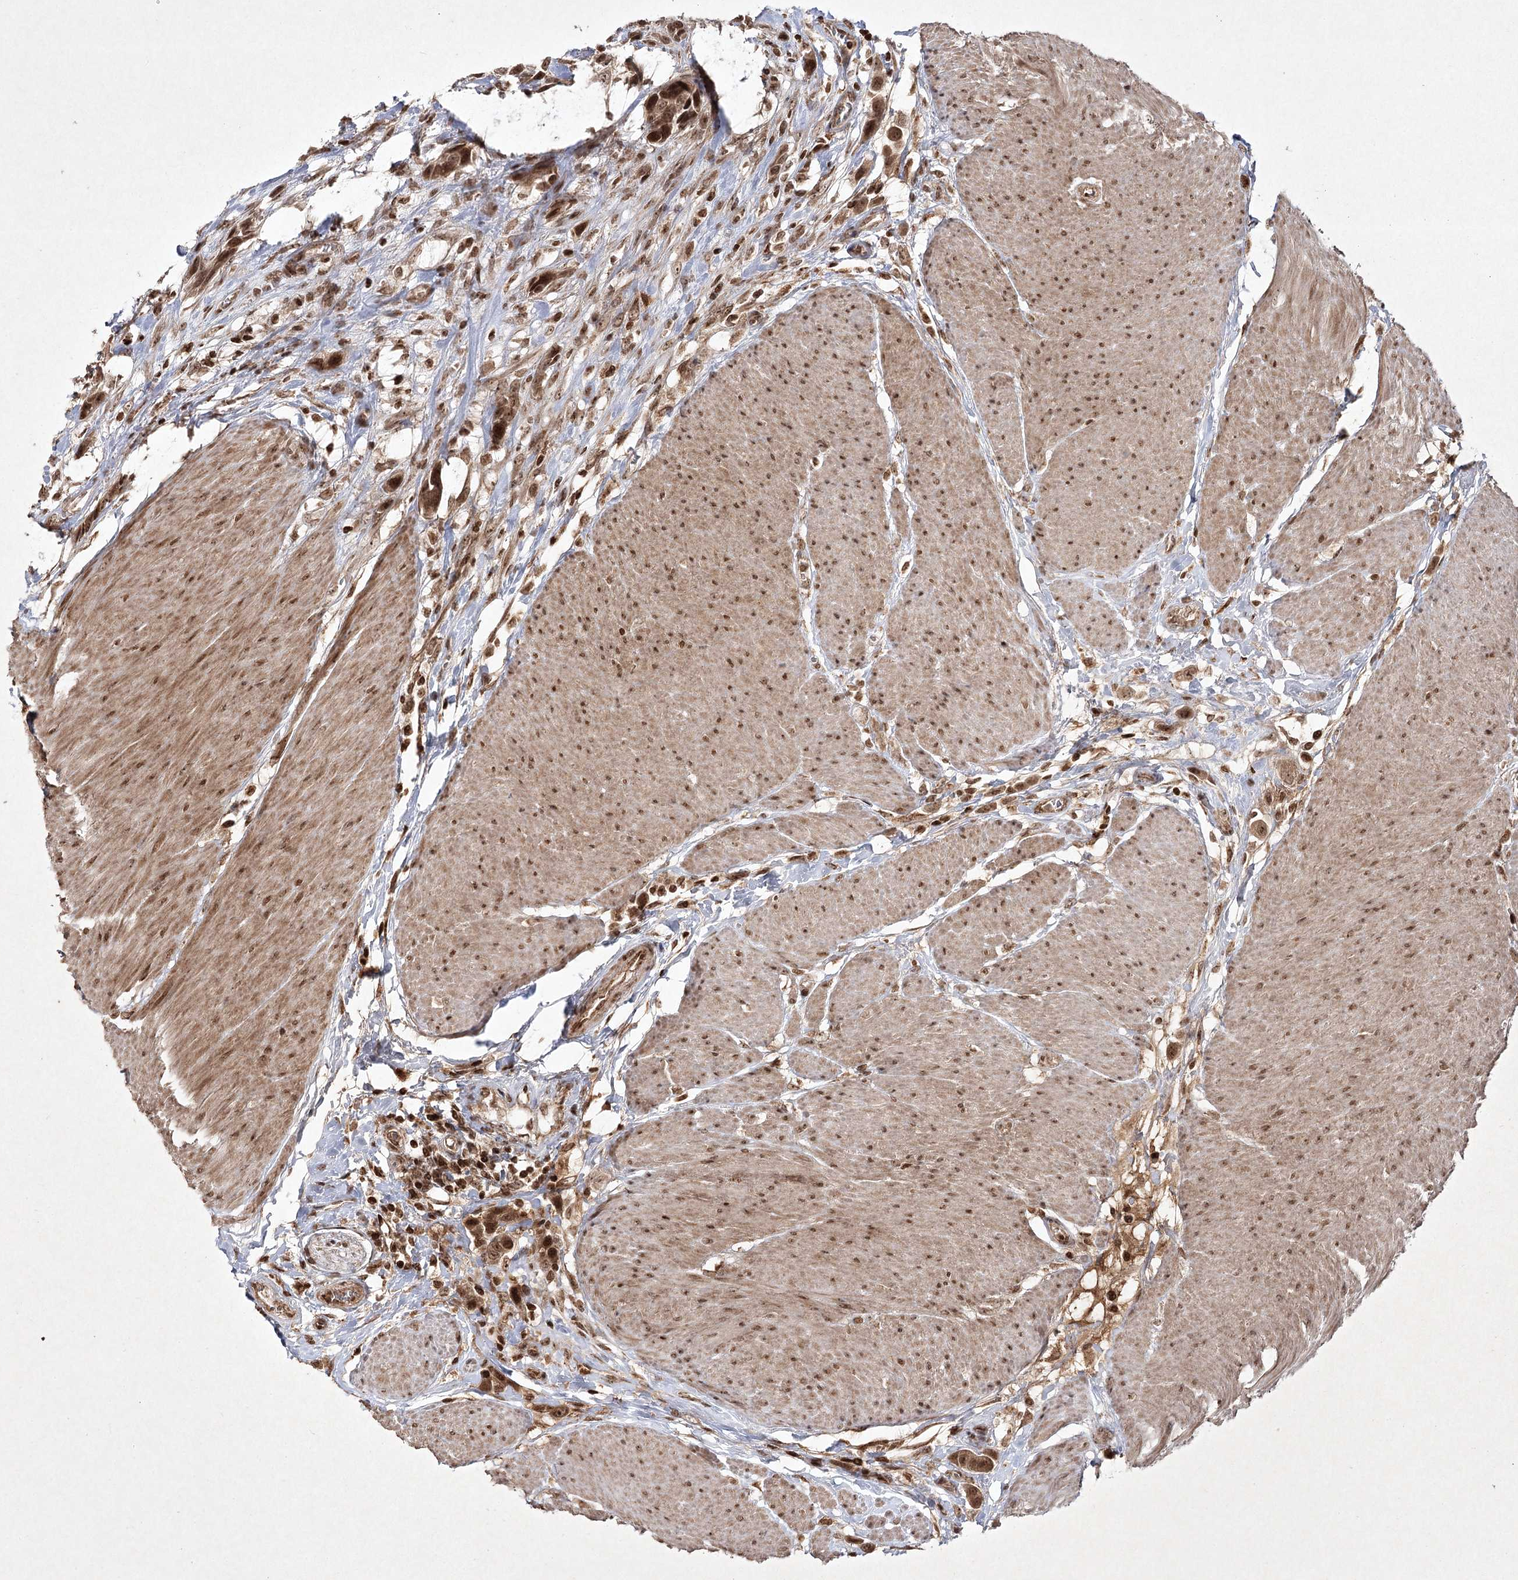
{"staining": {"intensity": "moderate", "quantity": ">75%", "location": "nuclear"}, "tissue": "urothelial cancer", "cell_type": "Tumor cells", "image_type": "cancer", "snomed": [{"axis": "morphology", "description": "Urothelial carcinoma, High grade"}, {"axis": "topography", "description": "Urinary bladder"}], "caption": "IHC micrograph of human urothelial cancer stained for a protein (brown), which reveals medium levels of moderate nuclear staining in approximately >75% of tumor cells.", "gene": "CARM1", "patient": {"sex": "male", "age": 50}}